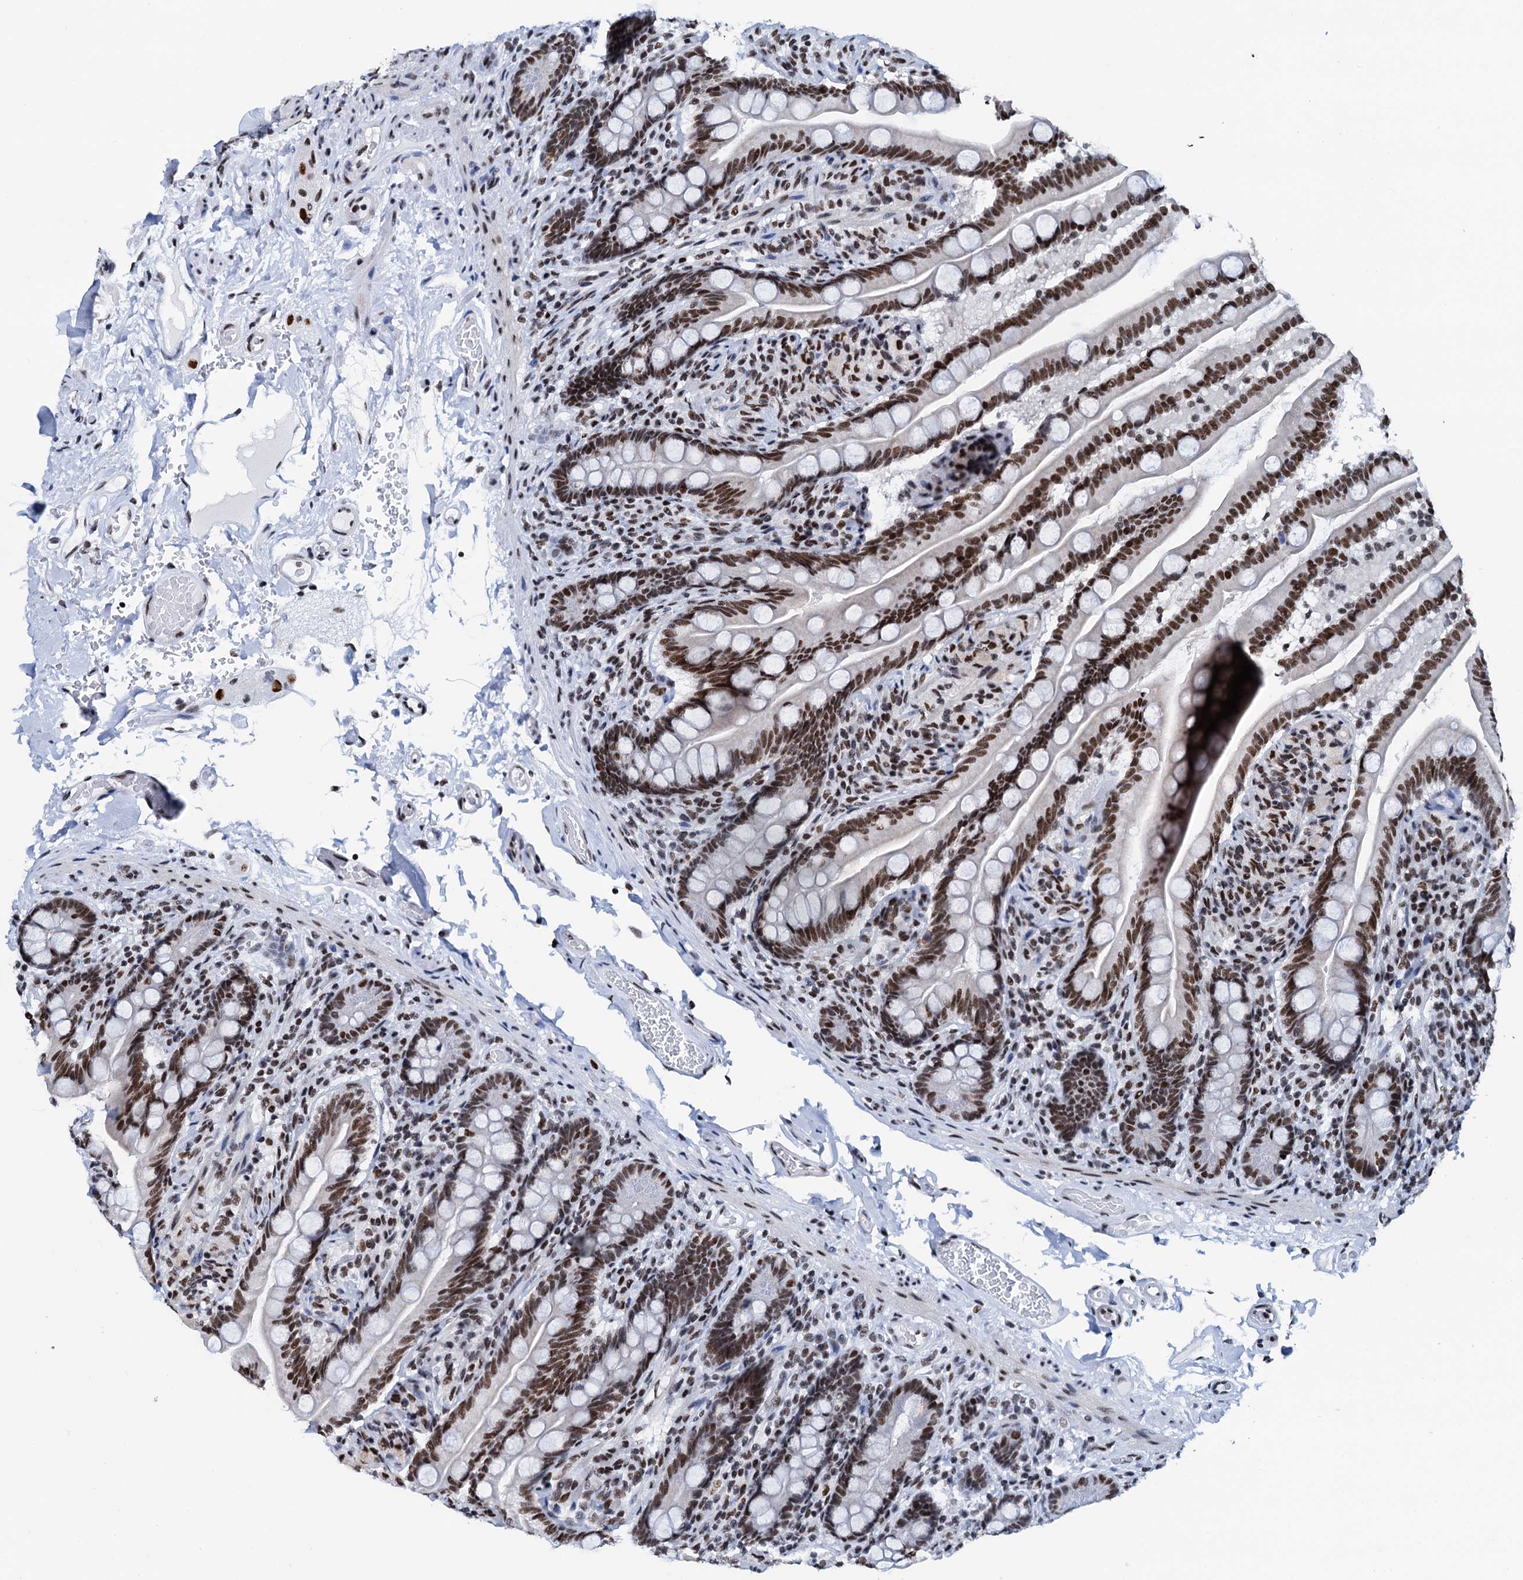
{"staining": {"intensity": "strong", "quantity": ">75%", "location": "nuclear"}, "tissue": "small intestine", "cell_type": "Glandular cells", "image_type": "normal", "snomed": [{"axis": "morphology", "description": "Normal tissue, NOS"}, {"axis": "topography", "description": "Small intestine"}], "caption": "Protein staining by IHC demonstrates strong nuclear positivity in about >75% of glandular cells in normal small intestine. (DAB IHC with brightfield microscopy, high magnification).", "gene": "SLTM", "patient": {"sex": "female", "age": 64}}